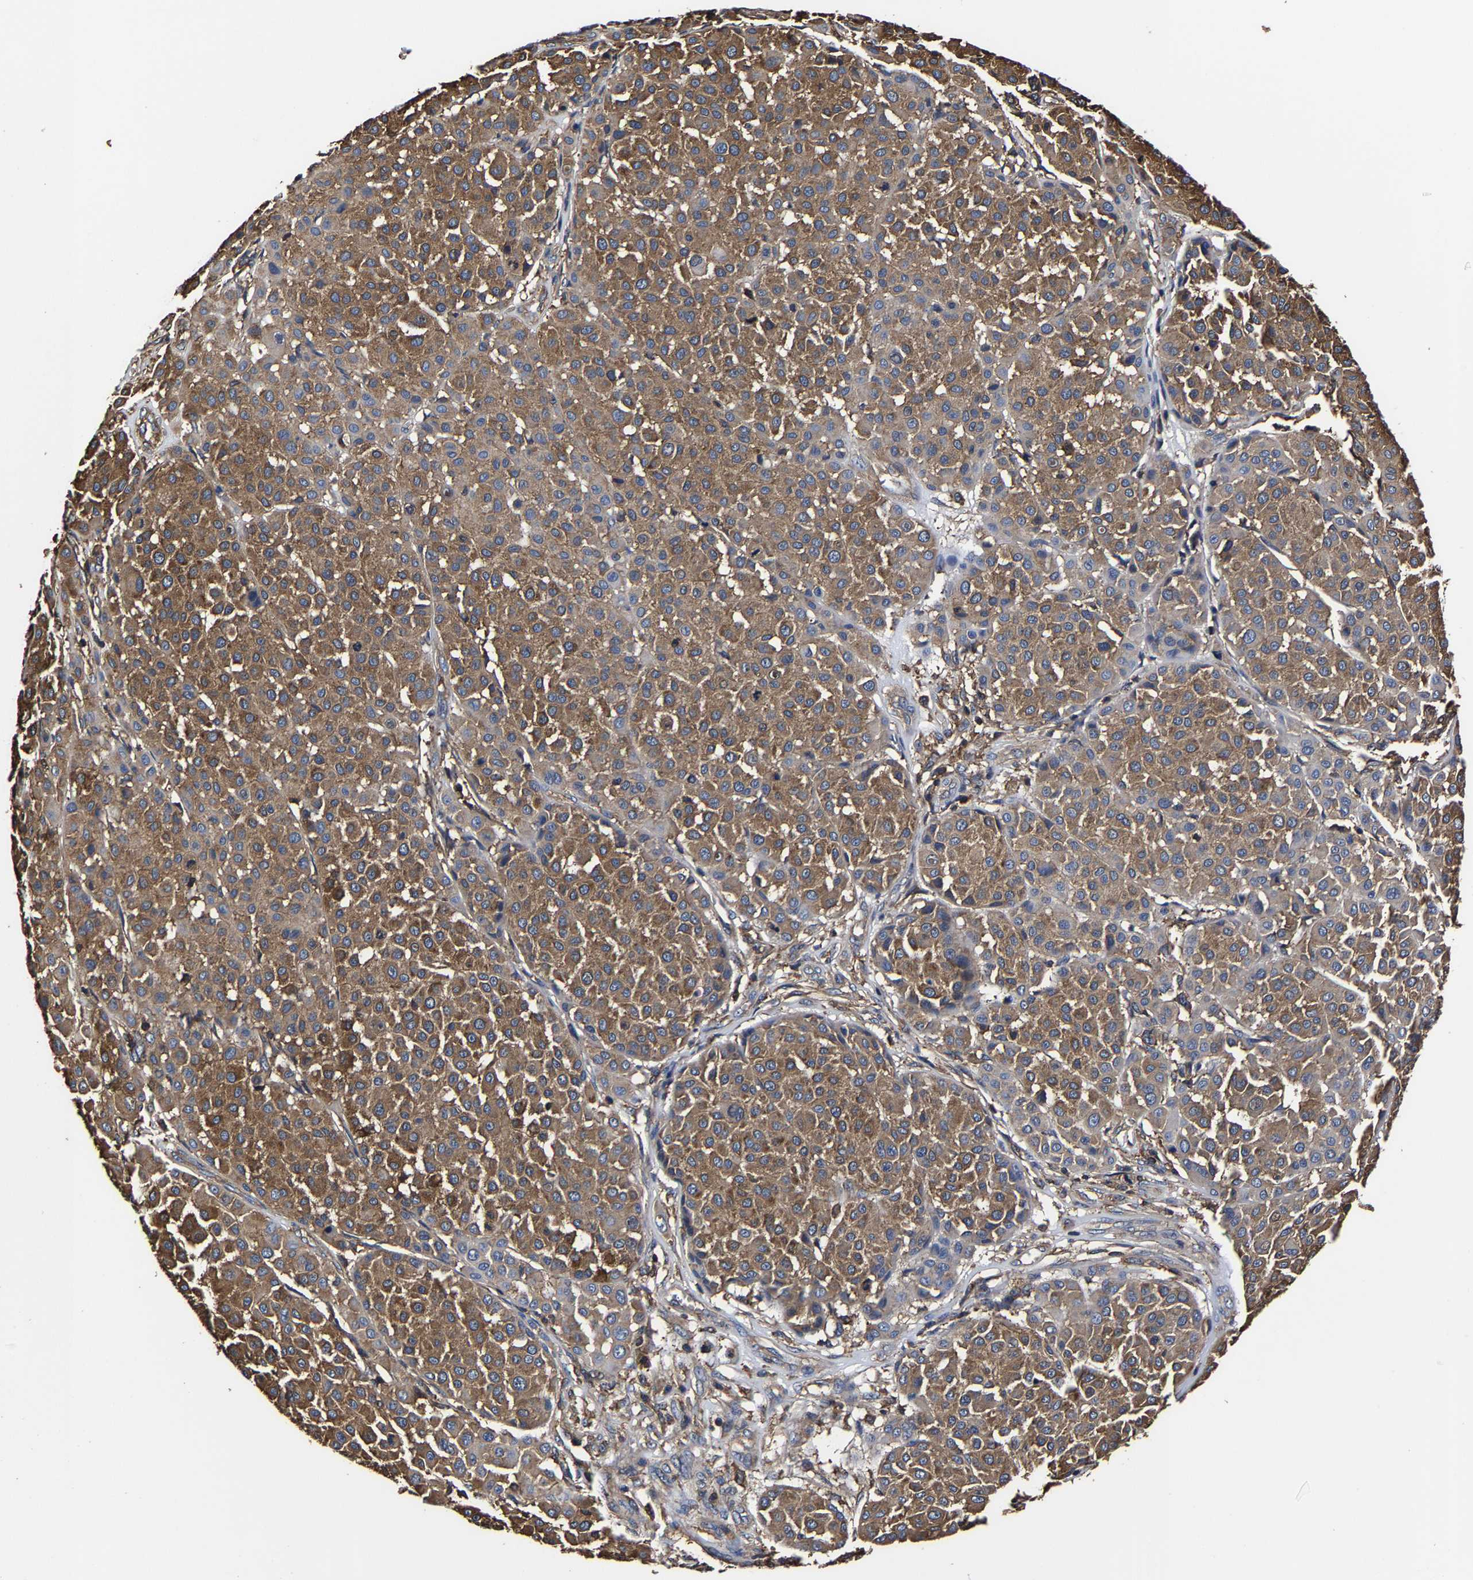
{"staining": {"intensity": "moderate", "quantity": ">75%", "location": "cytoplasmic/membranous"}, "tissue": "melanoma", "cell_type": "Tumor cells", "image_type": "cancer", "snomed": [{"axis": "morphology", "description": "Malignant melanoma, Metastatic site"}, {"axis": "topography", "description": "Soft tissue"}], "caption": "High-power microscopy captured an IHC image of malignant melanoma (metastatic site), revealing moderate cytoplasmic/membranous positivity in approximately >75% of tumor cells.", "gene": "SSH3", "patient": {"sex": "male", "age": 41}}